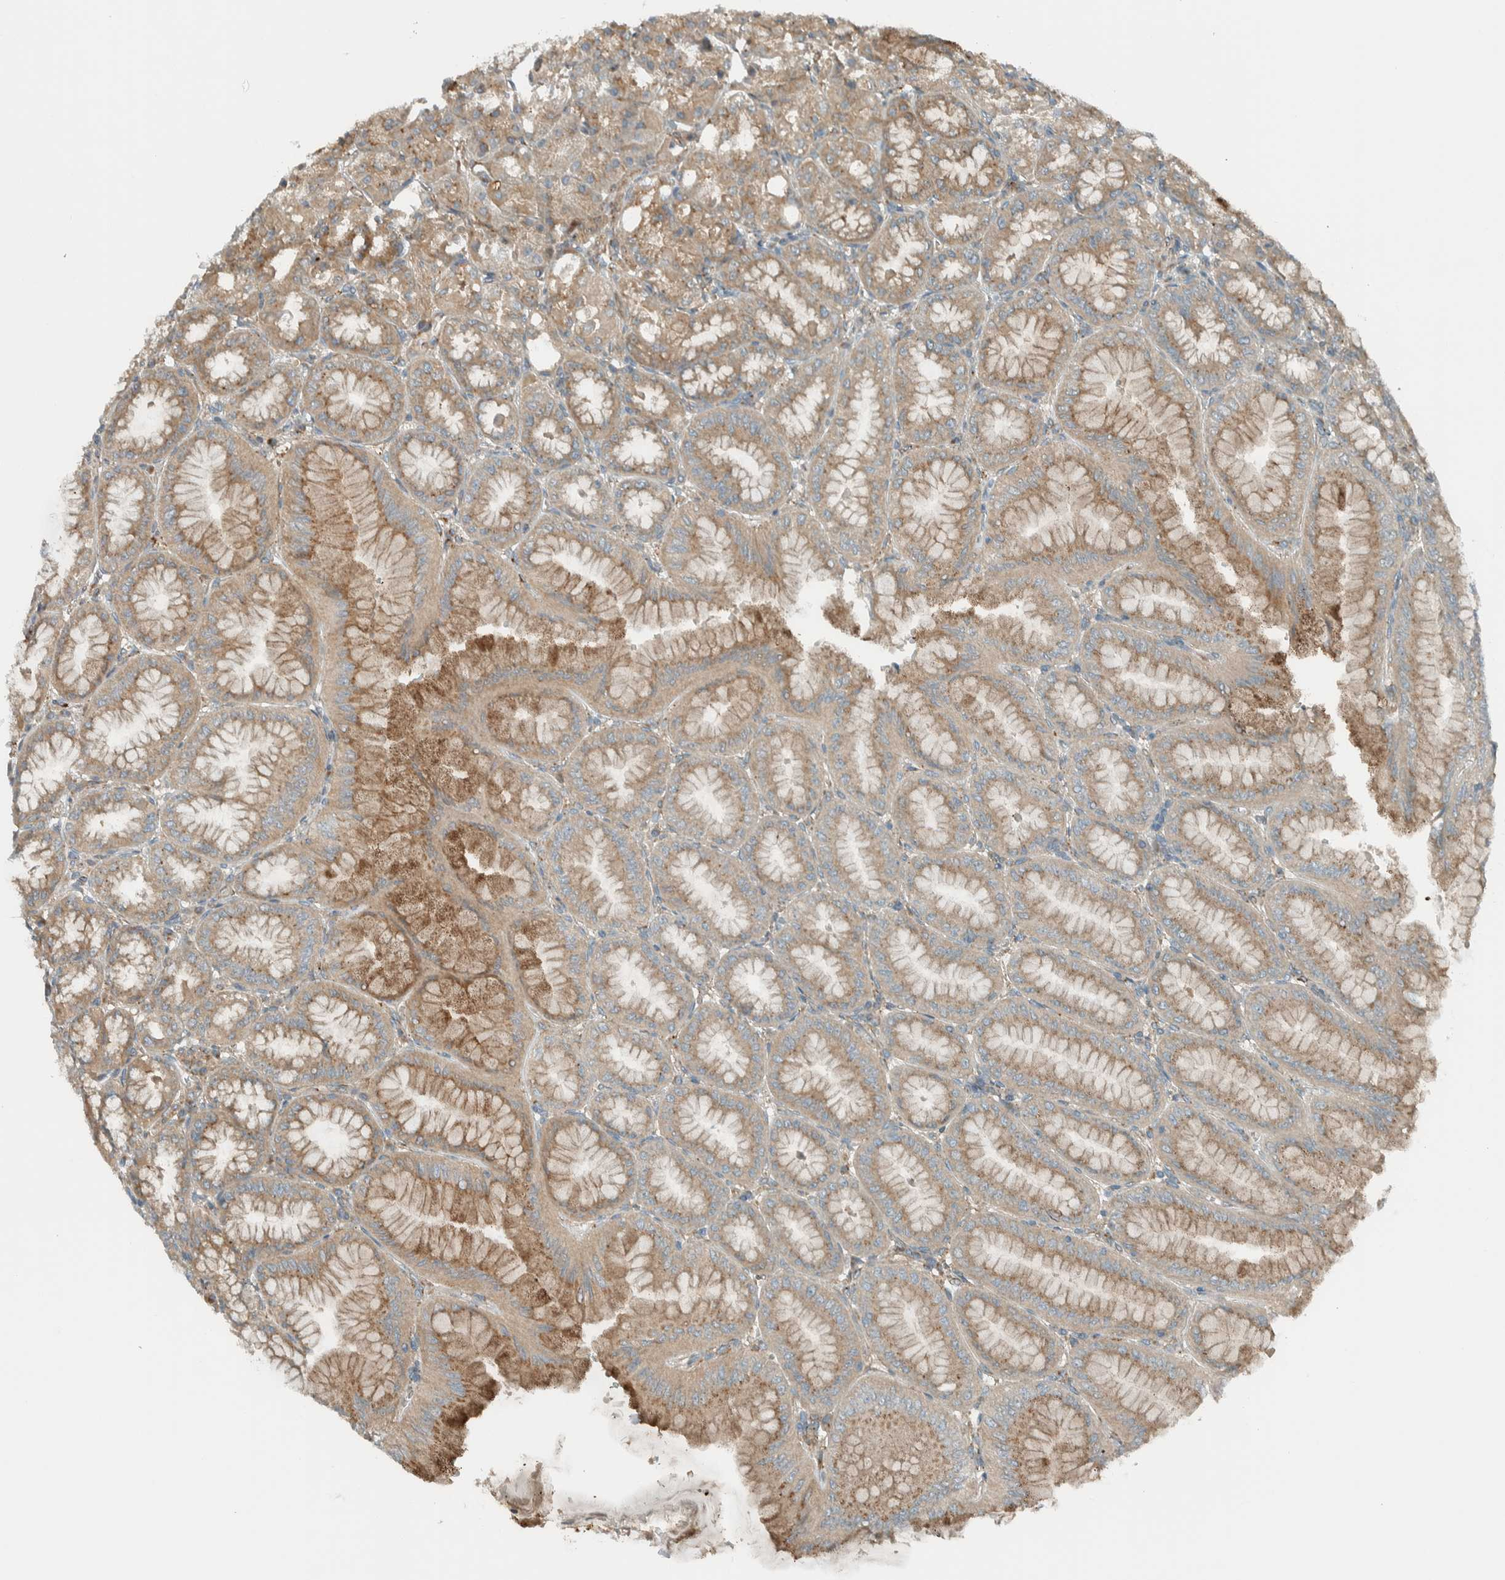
{"staining": {"intensity": "moderate", "quantity": ">75%", "location": "cytoplasmic/membranous"}, "tissue": "stomach", "cell_type": "Glandular cells", "image_type": "normal", "snomed": [{"axis": "morphology", "description": "Normal tissue, NOS"}, {"axis": "topography", "description": "Stomach, lower"}], "caption": "High-power microscopy captured an immunohistochemistry histopathology image of unremarkable stomach, revealing moderate cytoplasmic/membranous positivity in approximately >75% of glandular cells.", "gene": "EXOC7", "patient": {"sex": "male", "age": 71}}